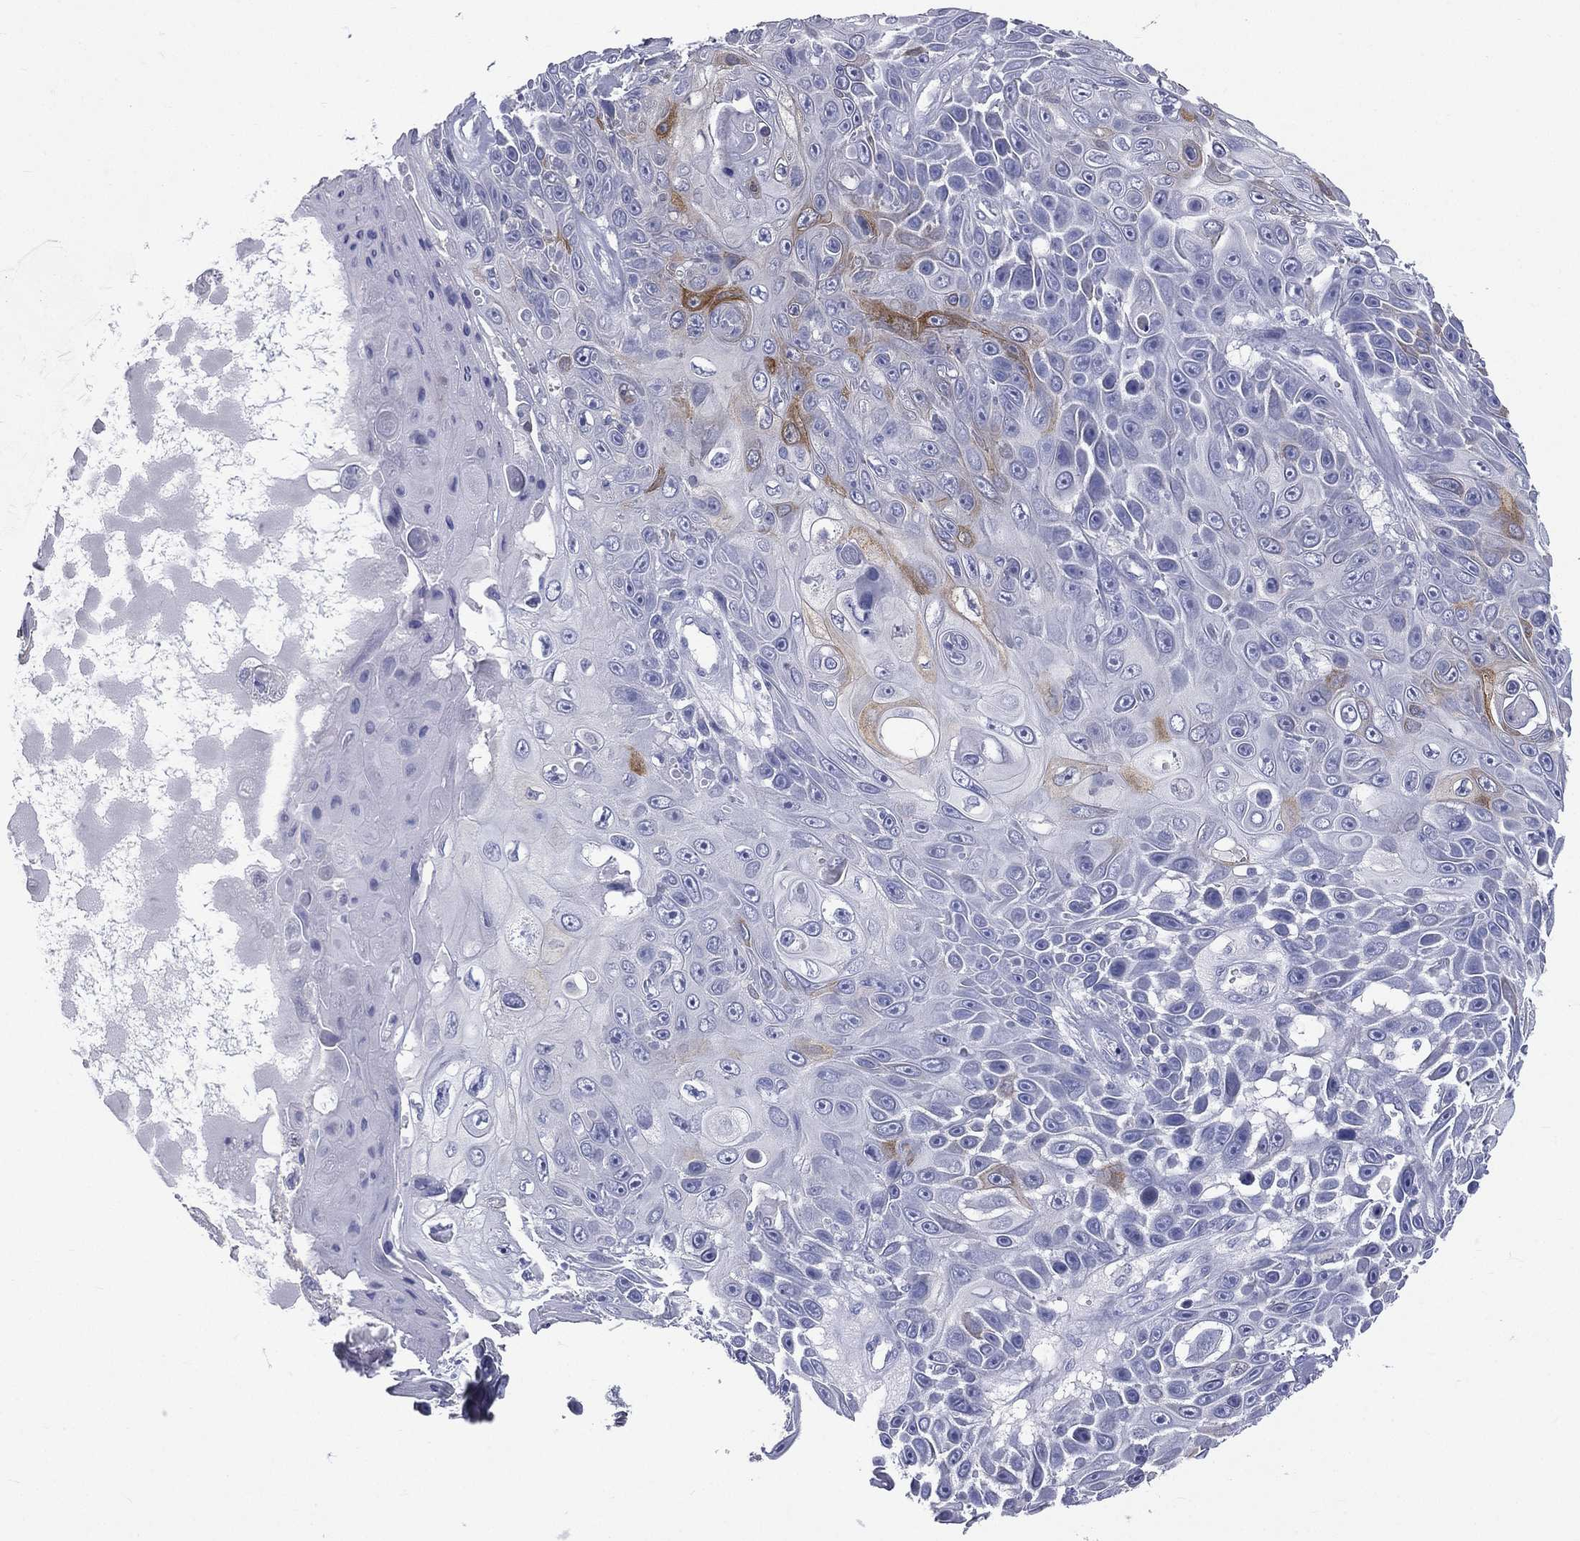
{"staining": {"intensity": "moderate", "quantity": "<25%", "location": "cytoplasmic/membranous"}, "tissue": "skin cancer", "cell_type": "Tumor cells", "image_type": "cancer", "snomed": [{"axis": "morphology", "description": "Squamous cell carcinoma, NOS"}, {"axis": "topography", "description": "Skin"}], "caption": "Brown immunohistochemical staining in skin cancer (squamous cell carcinoma) exhibits moderate cytoplasmic/membranous staining in about <25% of tumor cells. The protein of interest is shown in brown color, while the nuclei are stained blue.", "gene": "CES2", "patient": {"sex": "male", "age": 82}}